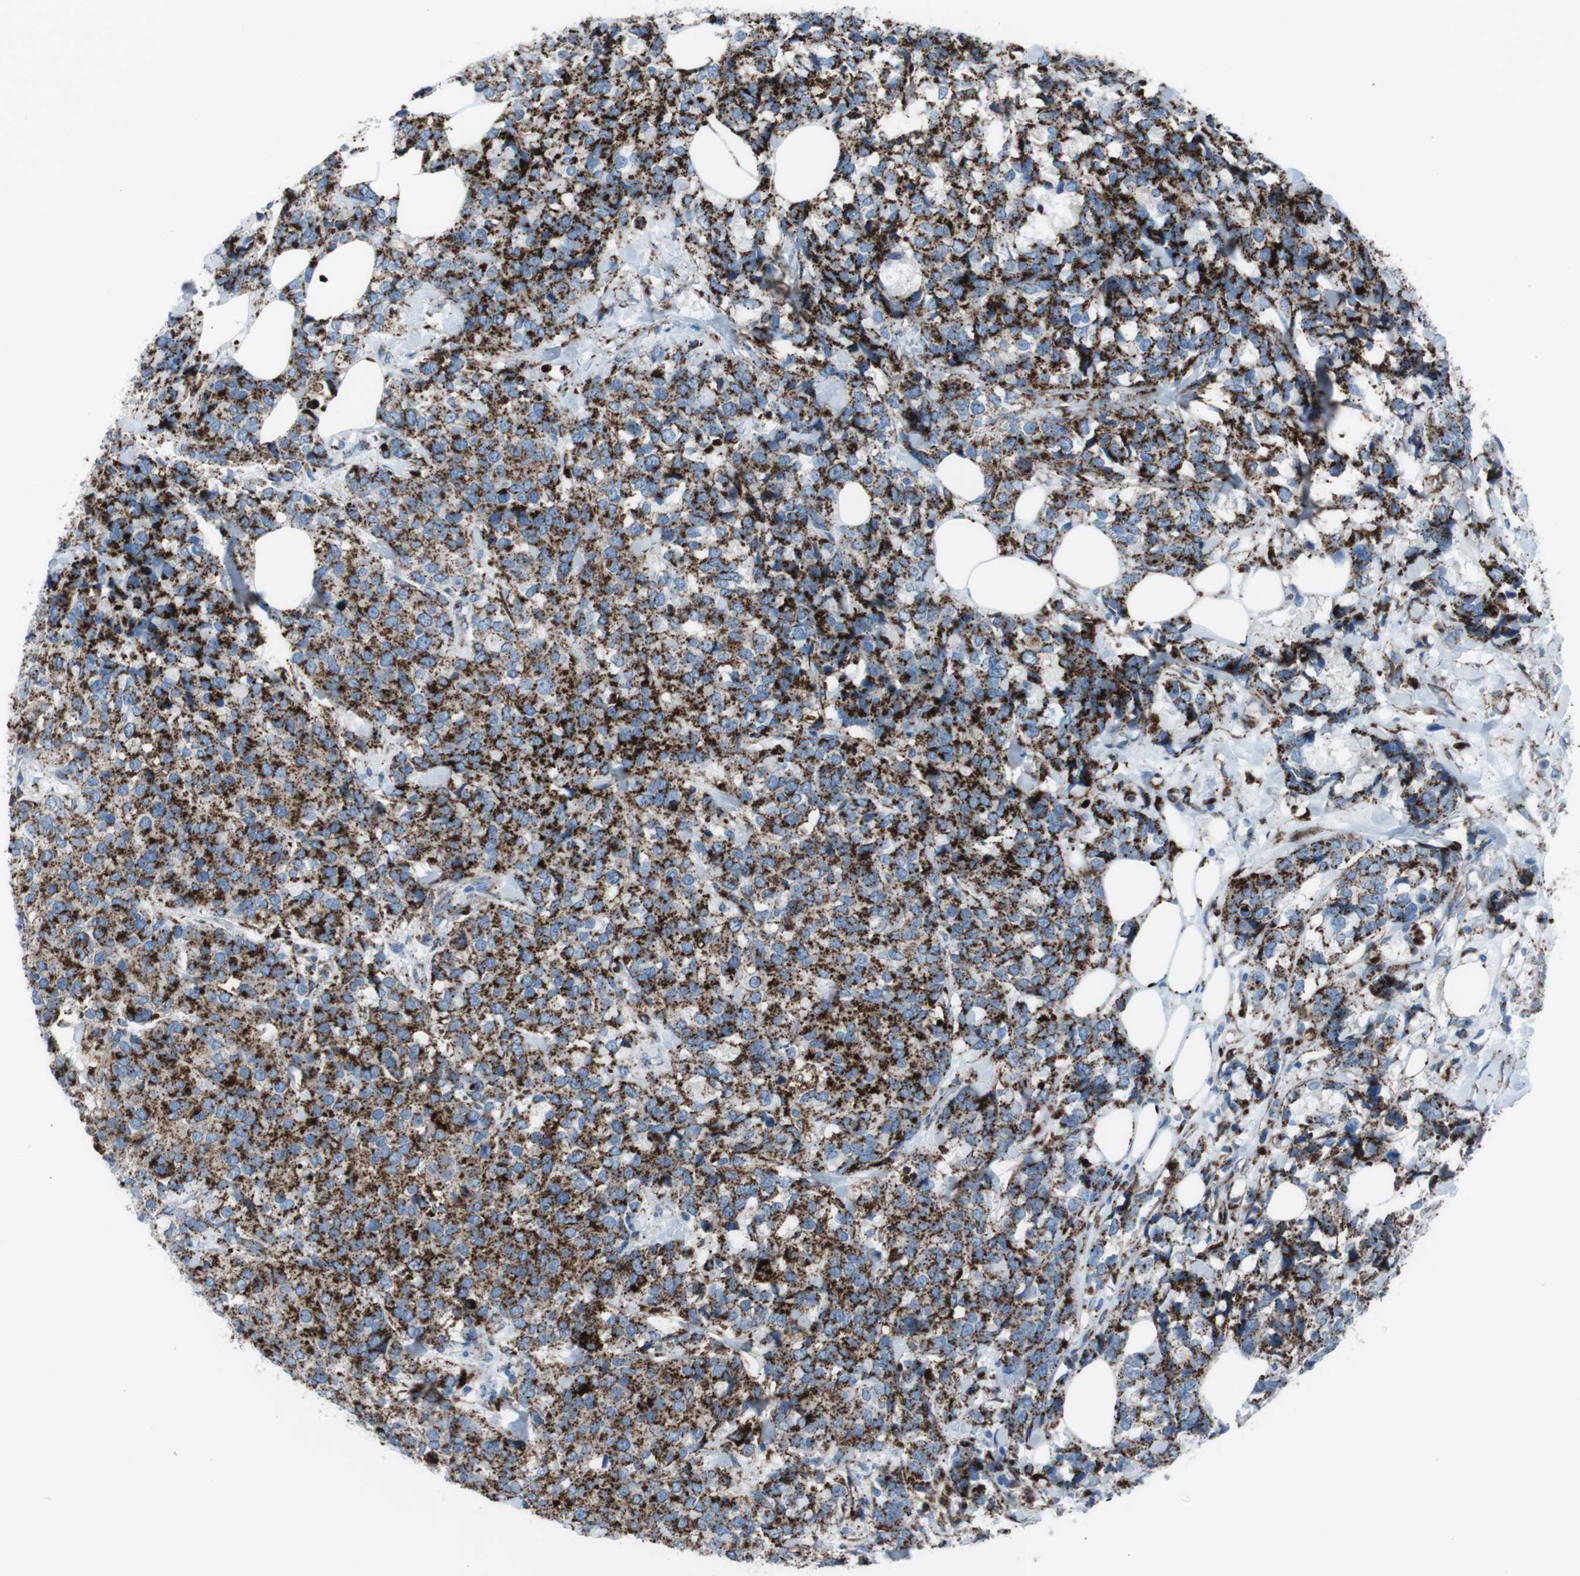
{"staining": {"intensity": "strong", "quantity": ">75%", "location": "cytoplasmic/membranous"}, "tissue": "breast cancer", "cell_type": "Tumor cells", "image_type": "cancer", "snomed": [{"axis": "morphology", "description": "Lobular carcinoma"}, {"axis": "topography", "description": "Breast"}], "caption": "A brown stain highlights strong cytoplasmic/membranous positivity of a protein in lobular carcinoma (breast) tumor cells. (DAB = brown stain, brightfield microscopy at high magnification).", "gene": "SCARB2", "patient": {"sex": "female", "age": 59}}